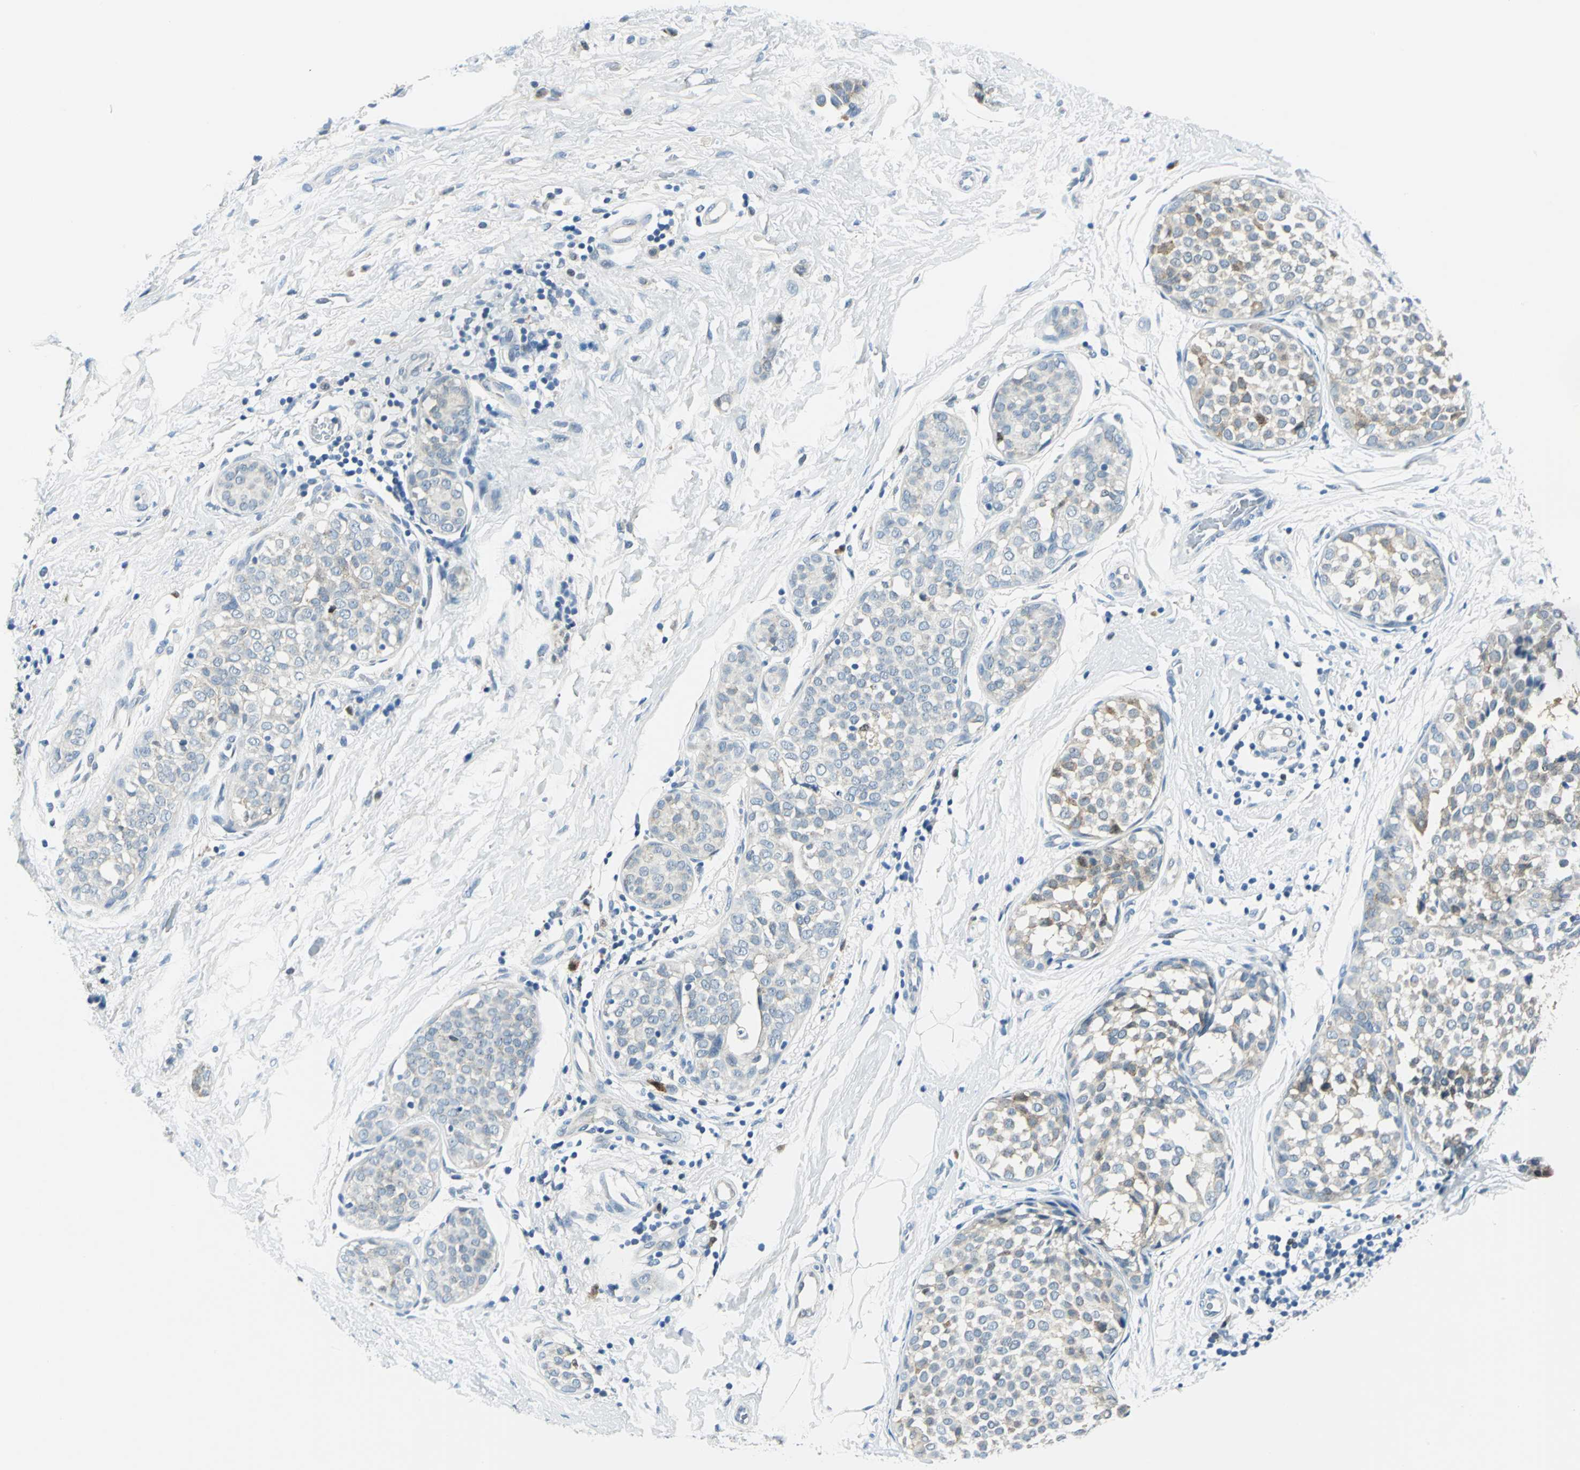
{"staining": {"intensity": "weak", "quantity": "25%-75%", "location": "cytoplasmic/membranous"}, "tissue": "breast cancer", "cell_type": "Tumor cells", "image_type": "cancer", "snomed": [{"axis": "morphology", "description": "Lobular carcinoma, in situ"}, {"axis": "morphology", "description": "Lobular carcinoma"}, {"axis": "topography", "description": "Breast"}], "caption": "Breast cancer (lobular carcinoma in situ) stained with immunohistochemistry shows weak cytoplasmic/membranous staining in approximately 25%-75% of tumor cells. (DAB IHC with brightfield microscopy, high magnification).", "gene": "AKR1A1", "patient": {"sex": "female", "age": 41}}